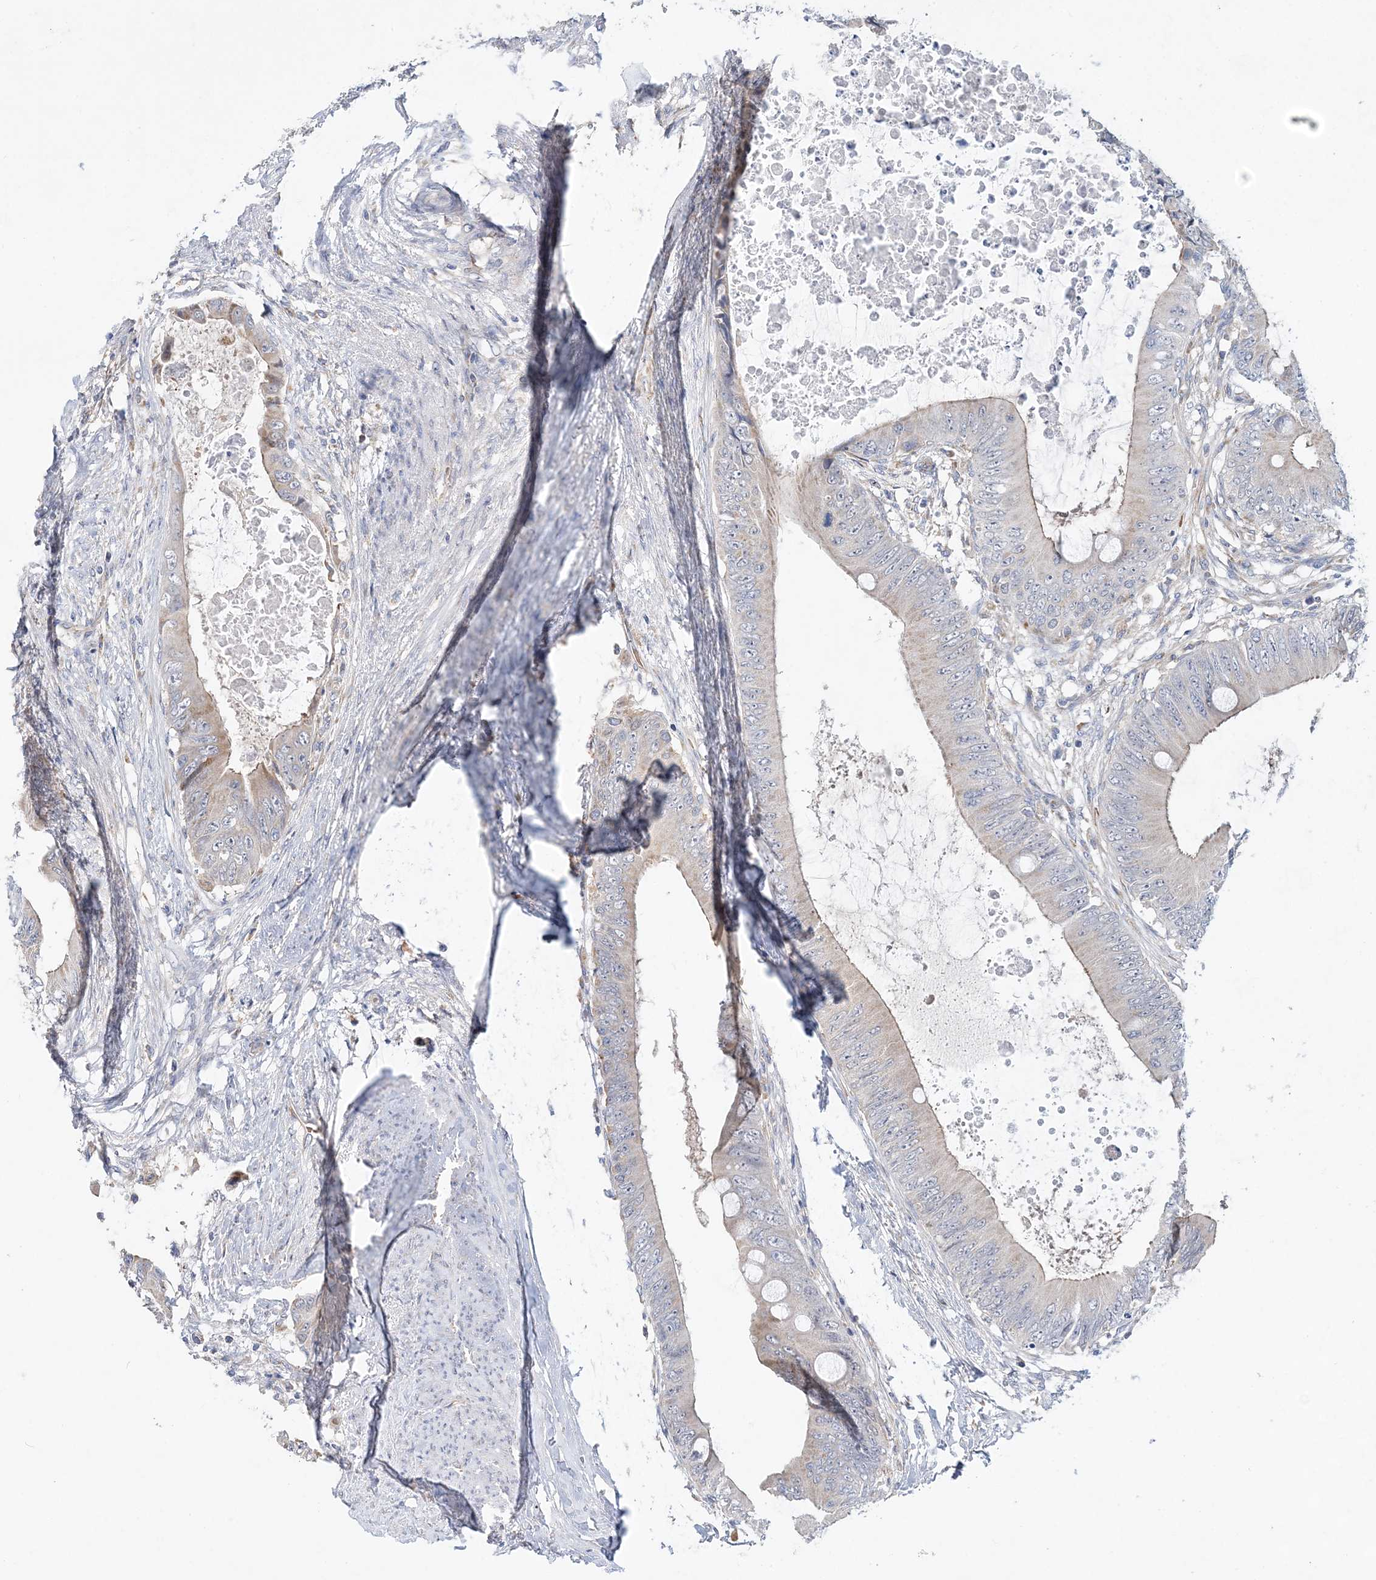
{"staining": {"intensity": "negative", "quantity": "none", "location": "none"}, "tissue": "colorectal cancer", "cell_type": "Tumor cells", "image_type": "cancer", "snomed": [{"axis": "morphology", "description": "Normal tissue, NOS"}, {"axis": "morphology", "description": "Adenocarcinoma, NOS"}, {"axis": "topography", "description": "Rectum"}, {"axis": "topography", "description": "Peripheral nerve tissue"}], "caption": "DAB immunohistochemical staining of colorectal cancer shows no significant positivity in tumor cells.", "gene": "TRAPPC13", "patient": {"sex": "female", "age": 77}}